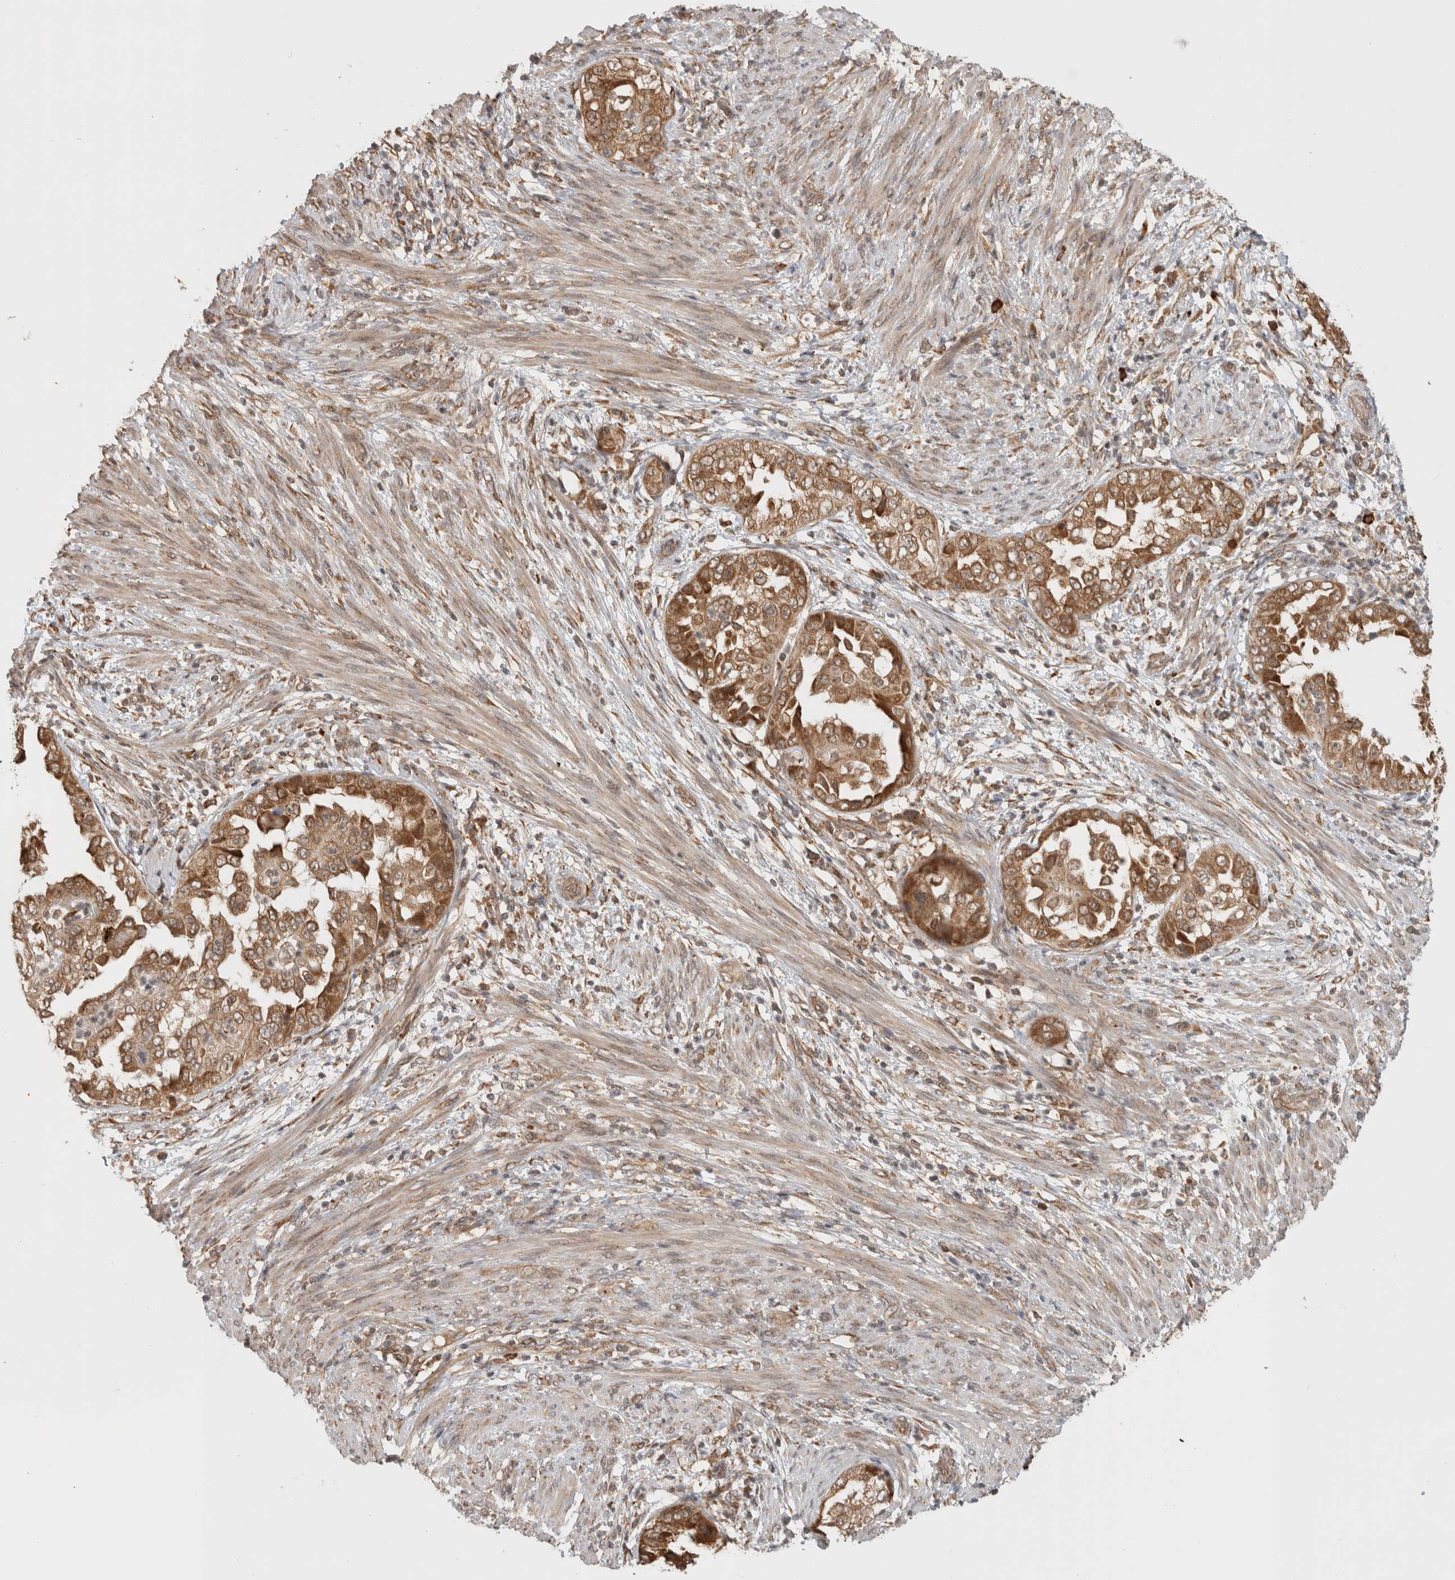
{"staining": {"intensity": "moderate", "quantity": ">75%", "location": "cytoplasmic/membranous"}, "tissue": "endometrial cancer", "cell_type": "Tumor cells", "image_type": "cancer", "snomed": [{"axis": "morphology", "description": "Adenocarcinoma, NOS"}, {"axis": "topography", "description": "Endometrium"}], "caption": "IHC histopathology image of human endometrial cancer stained for a protein (brown), which displays medium levels of moderate cytoplasmic/membranous expression in about >75% of tumor cells.", "gene": "MS4A7", "patient": {"sex": "female", "age": 85}}